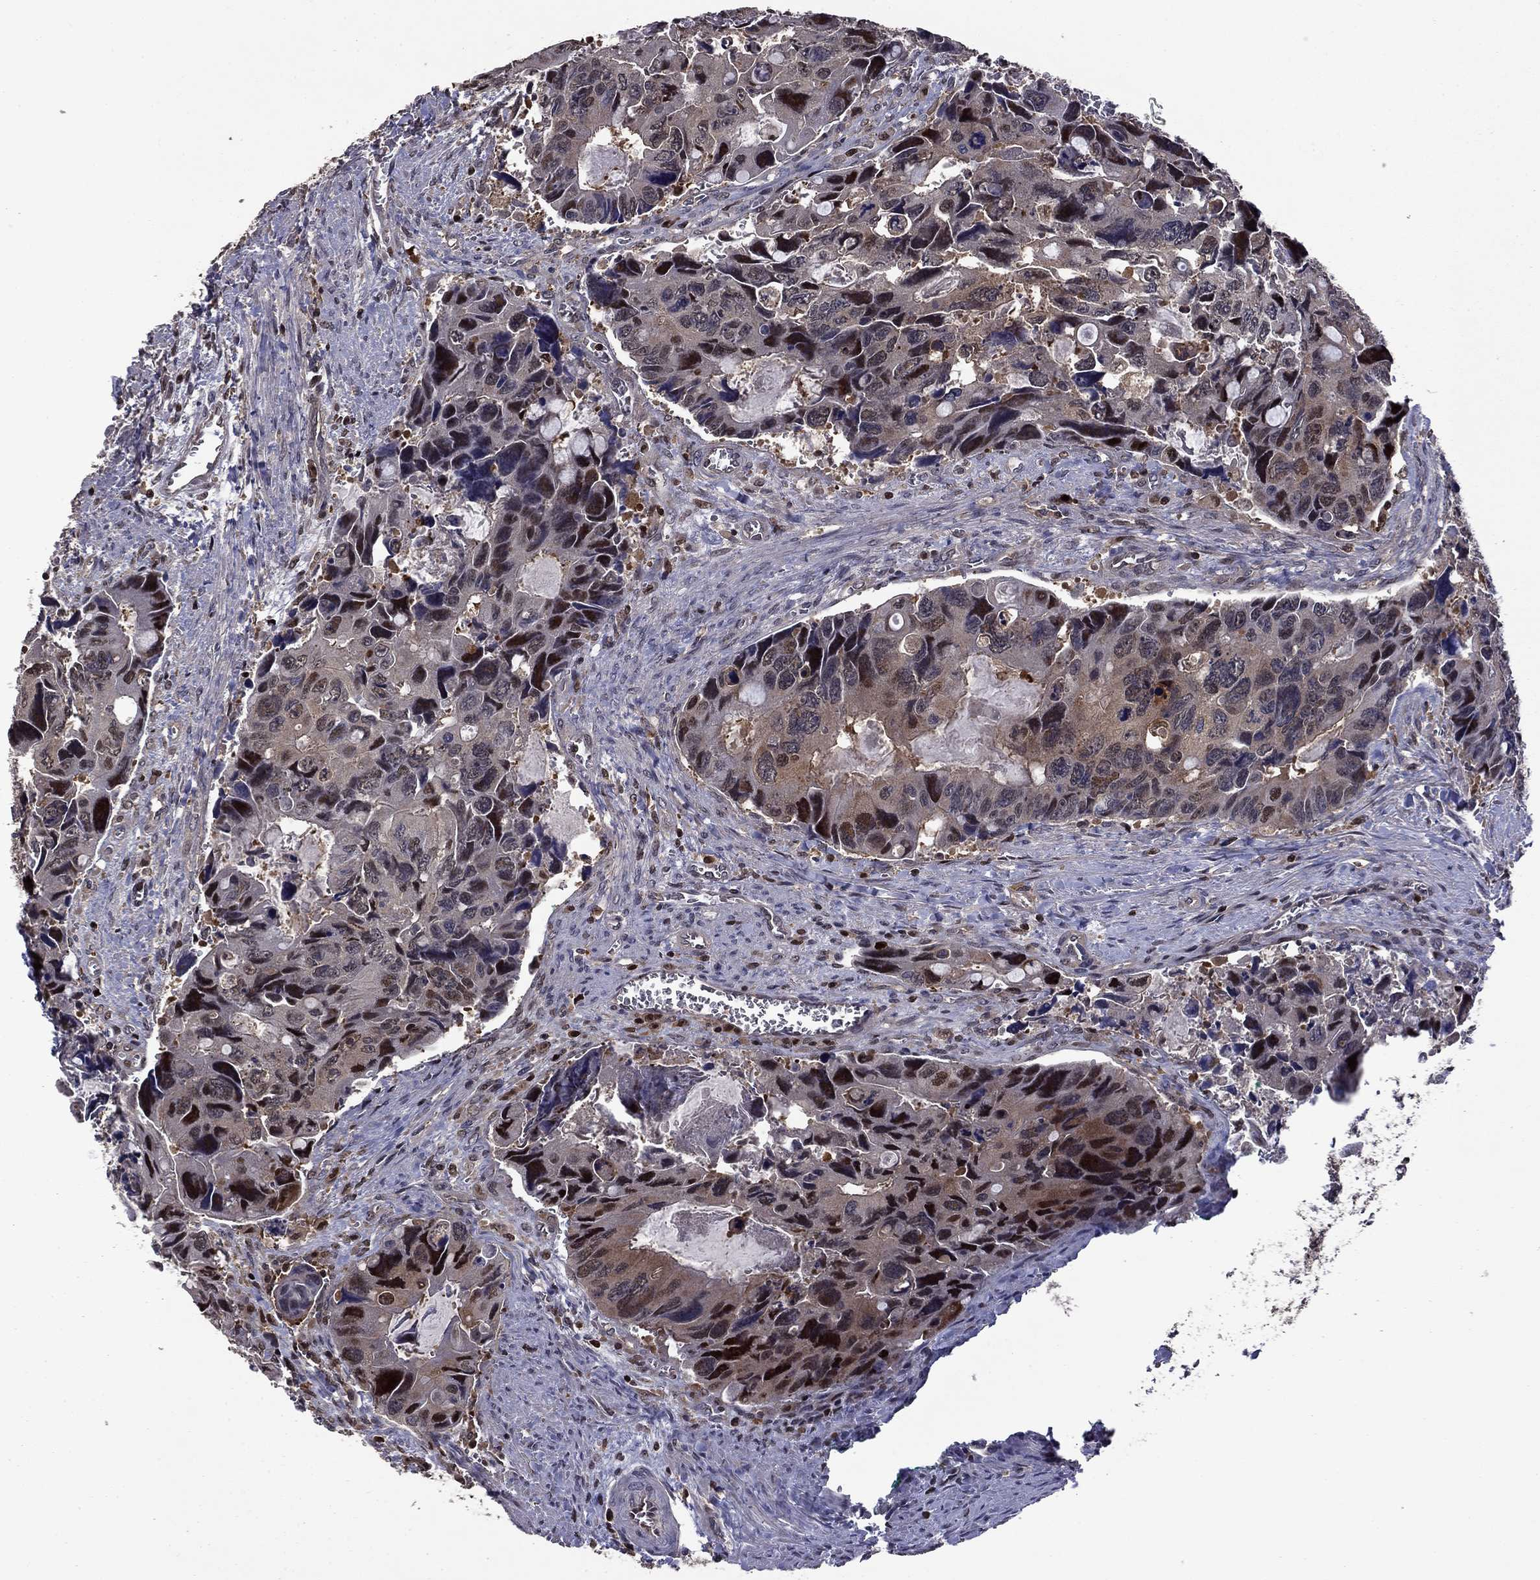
{"staining": {"intensity": "strong", "quantity": "<25%", "location": "nuclear"}, "tissue": "colorectal cancer", "cell_type": "Tumor cells", "image_type": "cancer", "snomed": [{"axis": "morphology", "description": "Adenocarcinoma, NOS"}, {"axis": "topography", "description": "Rectum"}], "caption": "Protein staining by immunohistochemistry (IHC) displays strong nuclear staining in about <25% of tumor cells in colorectal adenocarcinoma. (Stains: DAB (3,3'-diaminobenzidine) in brown, nuclei in blue, Microscopy: brightfield microscopy at high magnification).", "gene": "APPBP2", "patient": {"sex": "male", "age": 62}}